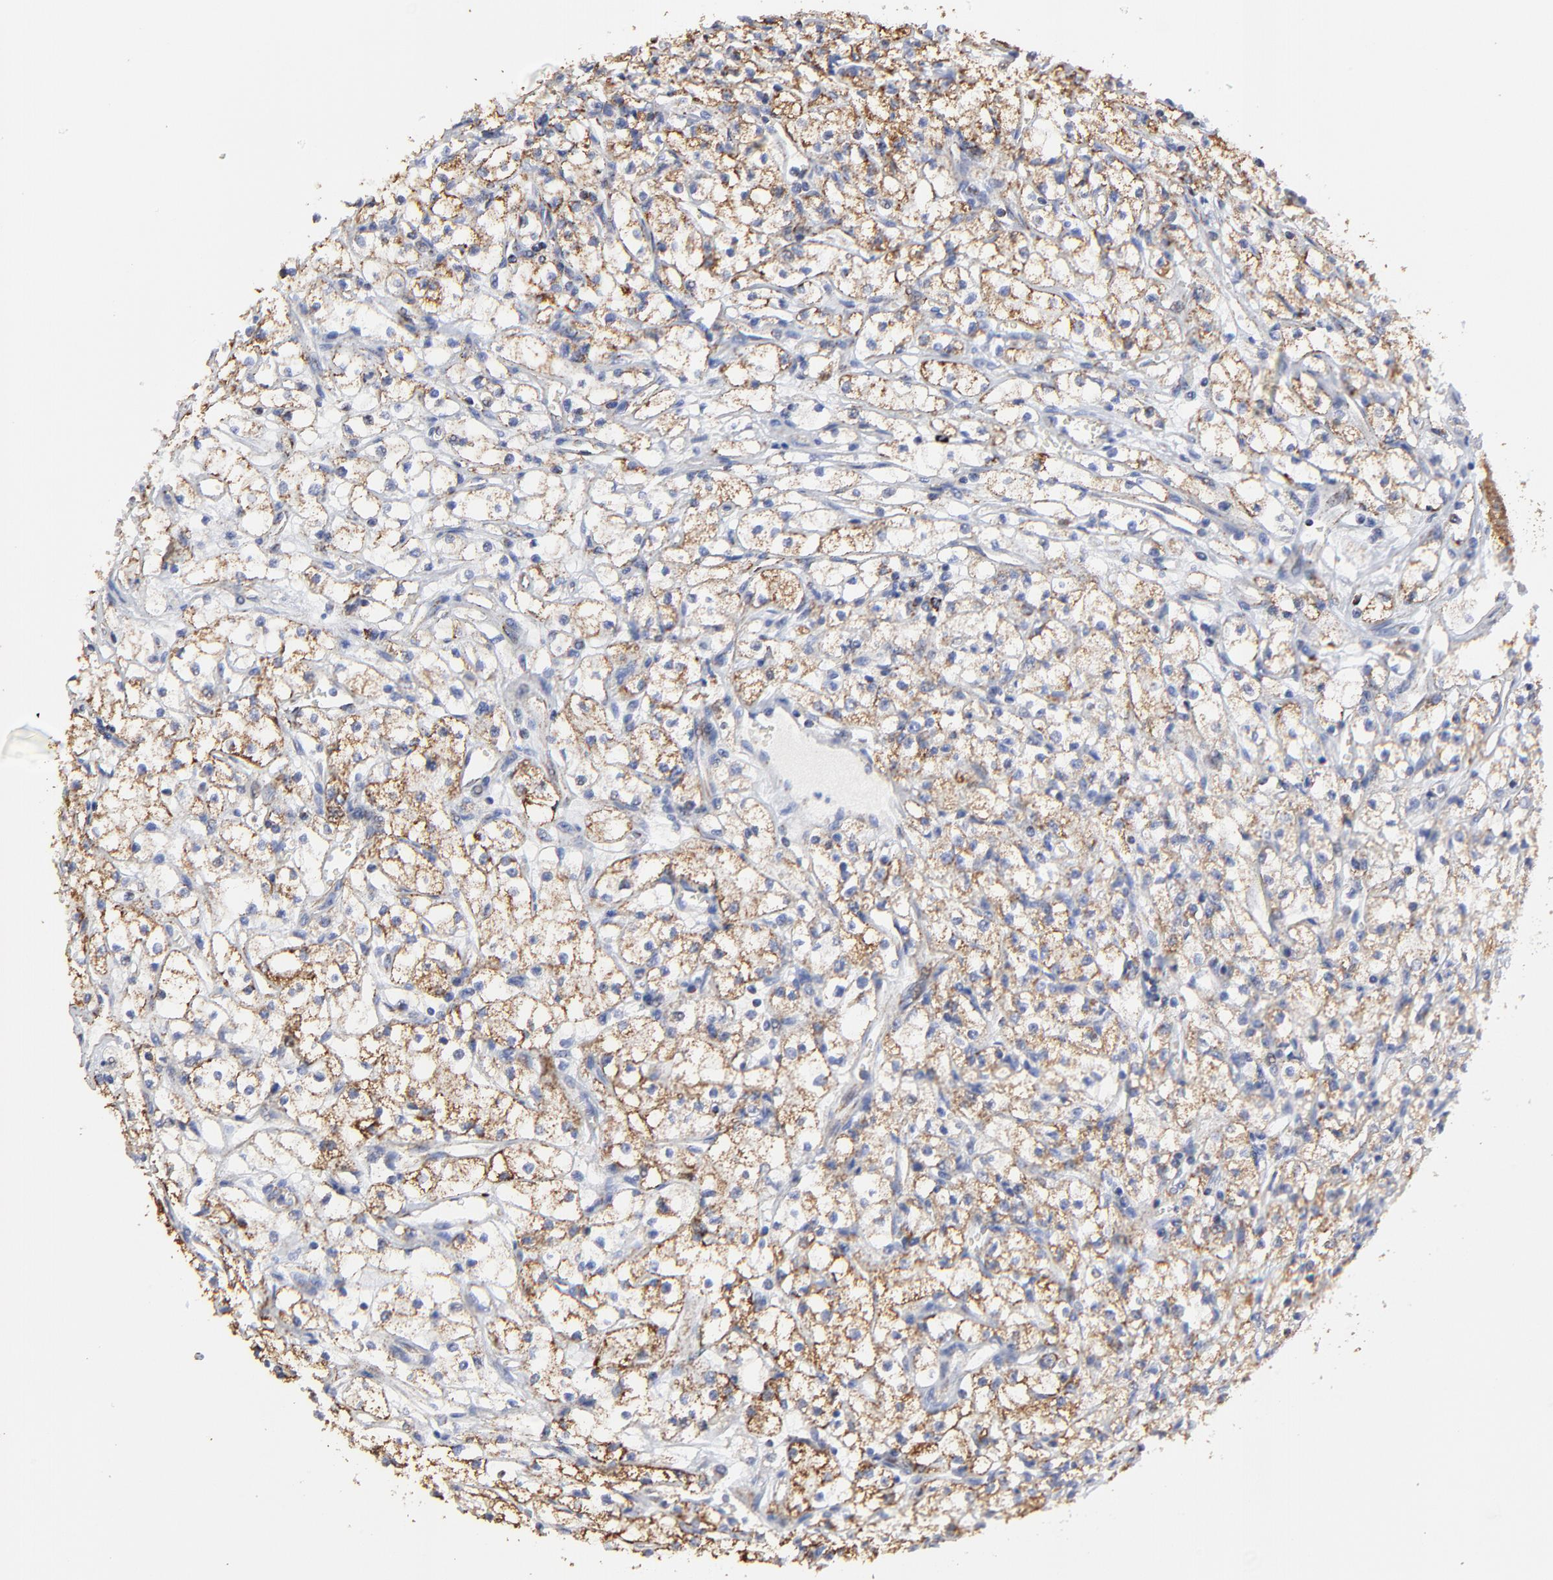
{"staining": {"intensity": "weak", "quantity": "25%-75%", "location": "cytoplasmic/membranous"}, "tissue": "renal cancer", "cell_type": "Tumor cells", "image_type": "cancer", "snomed": [{"axis": "morphology", "description": "Adenocarcinoma, NOS"}, {"axis": "topography", "description": "Kidney"}], "caption": "Immunohistochemical staining of human adenocarcinoma (renal) demonstrates weak cytoplasmic/membranous protein positivity in approximately 25%-75% of tumor cells.", "gene": "PINK1", "patient": {"sex": "male", "age": 61}}